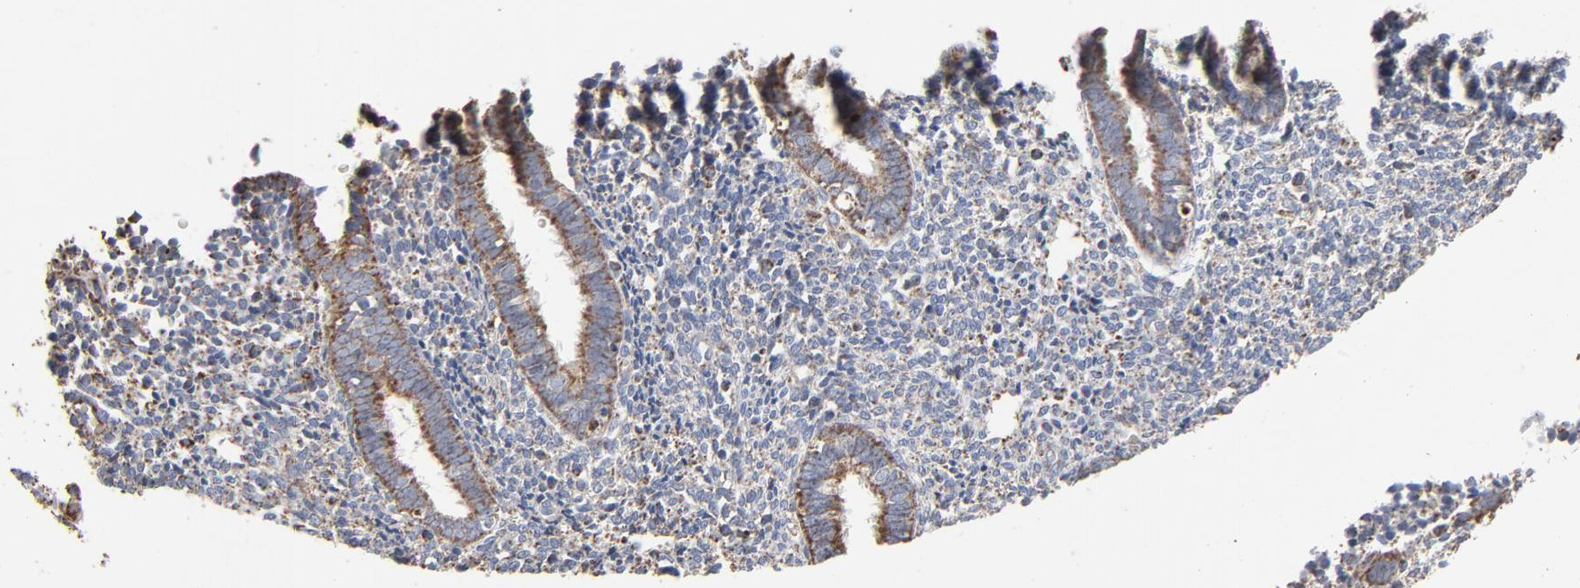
{"staining": {"intensity": "moderate", "quantity": "<25%", "location": "cytoplasmic/membranous"}, "tissue": "endometrium", "cell_type": "Cells in endometrial stroma", "image_type": "normal", "snomed": [{"axis": "morphology", "description": "Normal tissue, NOS"}, {"axis": "topography", "description": "Endometrium"}], "caption": "Immunohistochemical staining of benign human endometrium reveals moderate cytoplasmic/membranous protein expression in about <25% of cells in endometrial stroma.", "gene": "UQCRC1", "patient": {"sex": "female", "age": 27}}